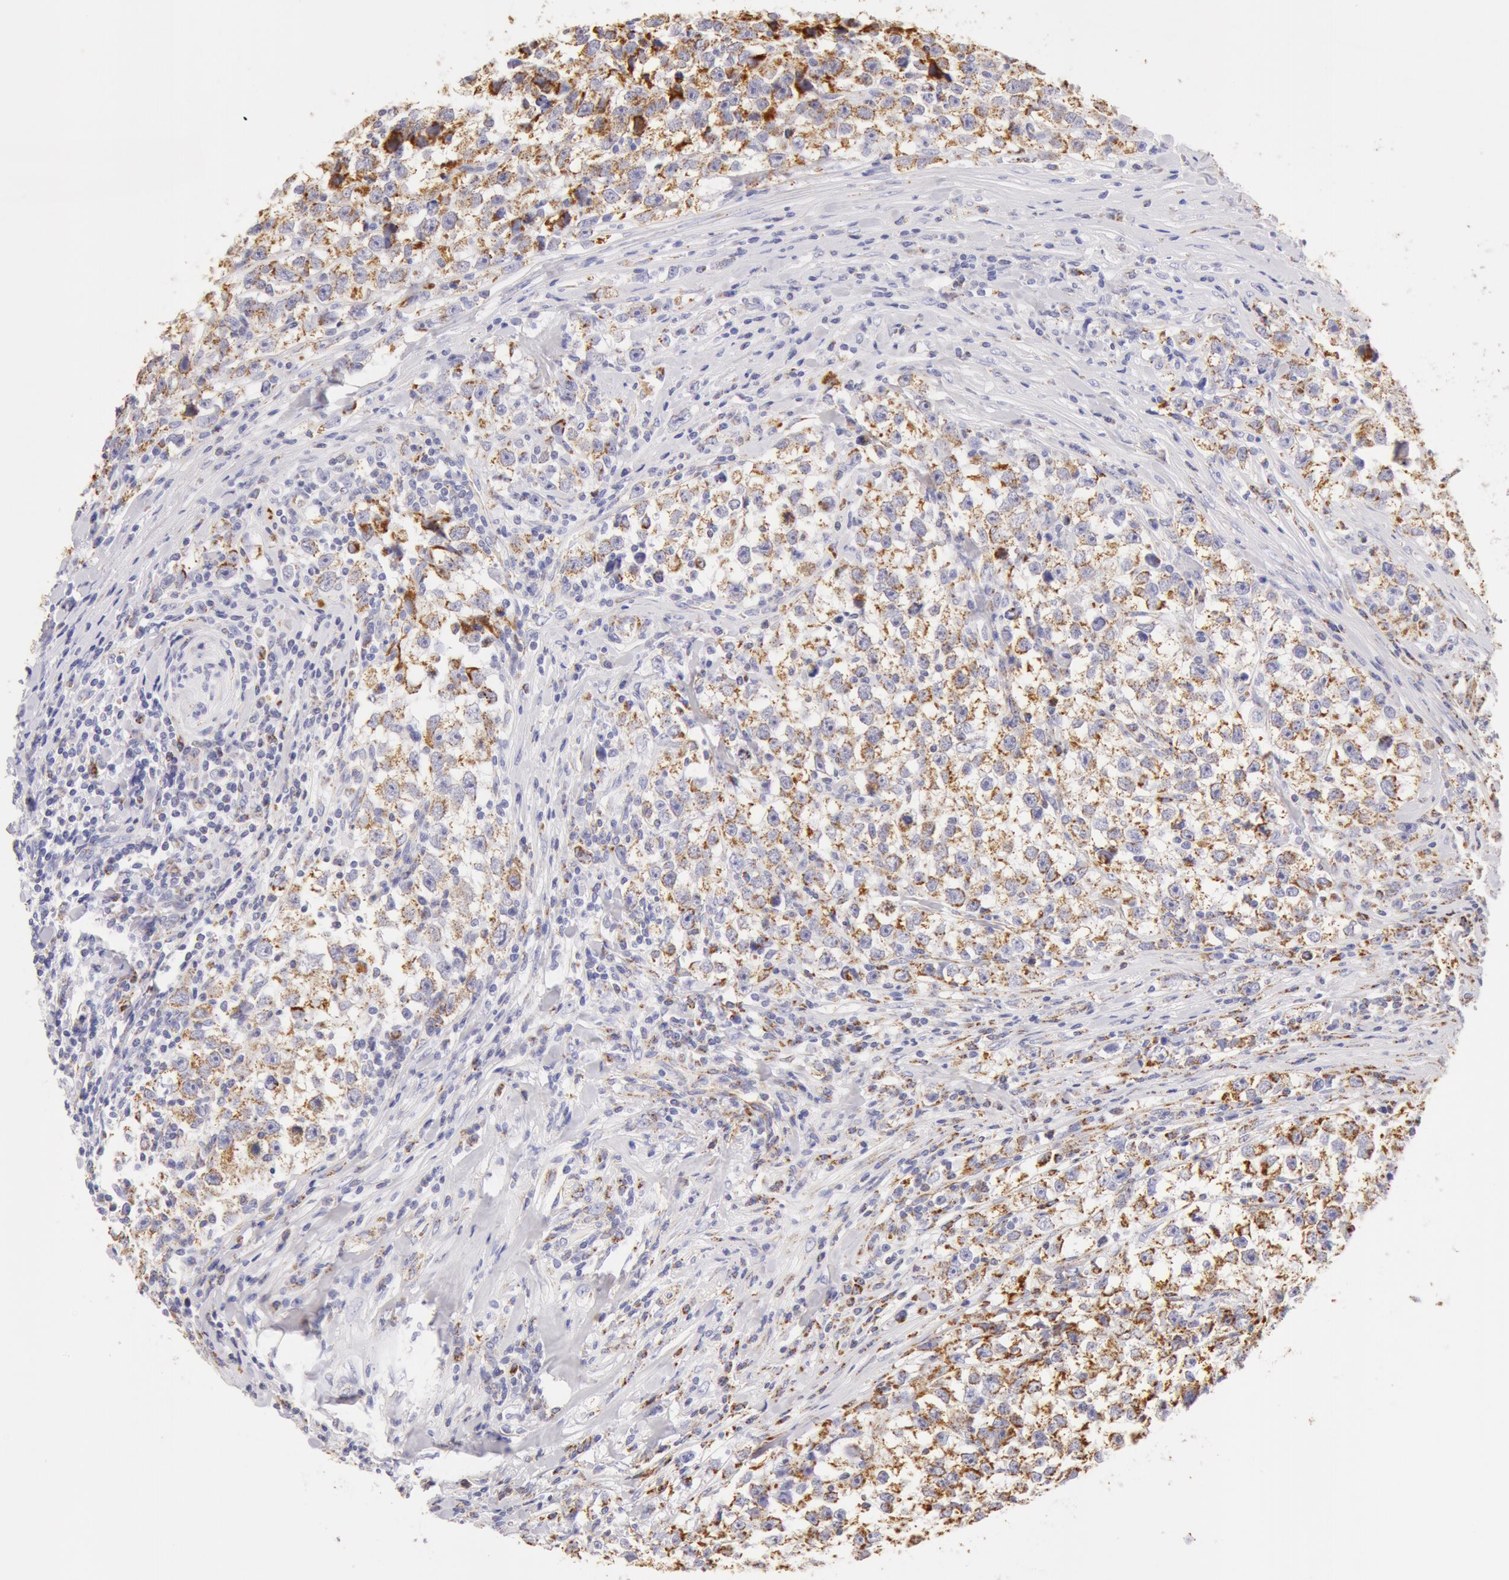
{"staining": {"intensity": "moderate", "quantity": ">75%", "location": "cytoplasmic/membranous"}, "tissue": "testis cancer", "cell_type": "Tumor cells", "image_type": "cancer", "snomed": [{"axis": "morphology", "description": "Seminoma, NOS"}, {"axis": "morphology", "description": "Carcinoma, Embryonal, NOS"}, {"axis": "topography", "description": "Testis"}], "caption": "An immunohistochemistry micrograph of neoplastic tissue is shown. Protein staining in brown shows moderate cytoplasmic/membranous positivity in embryonal carcinoma (testis) within tumor cells.", "gene": "ATP5F1B", "patient": {"sex": "male", "age": 30}}